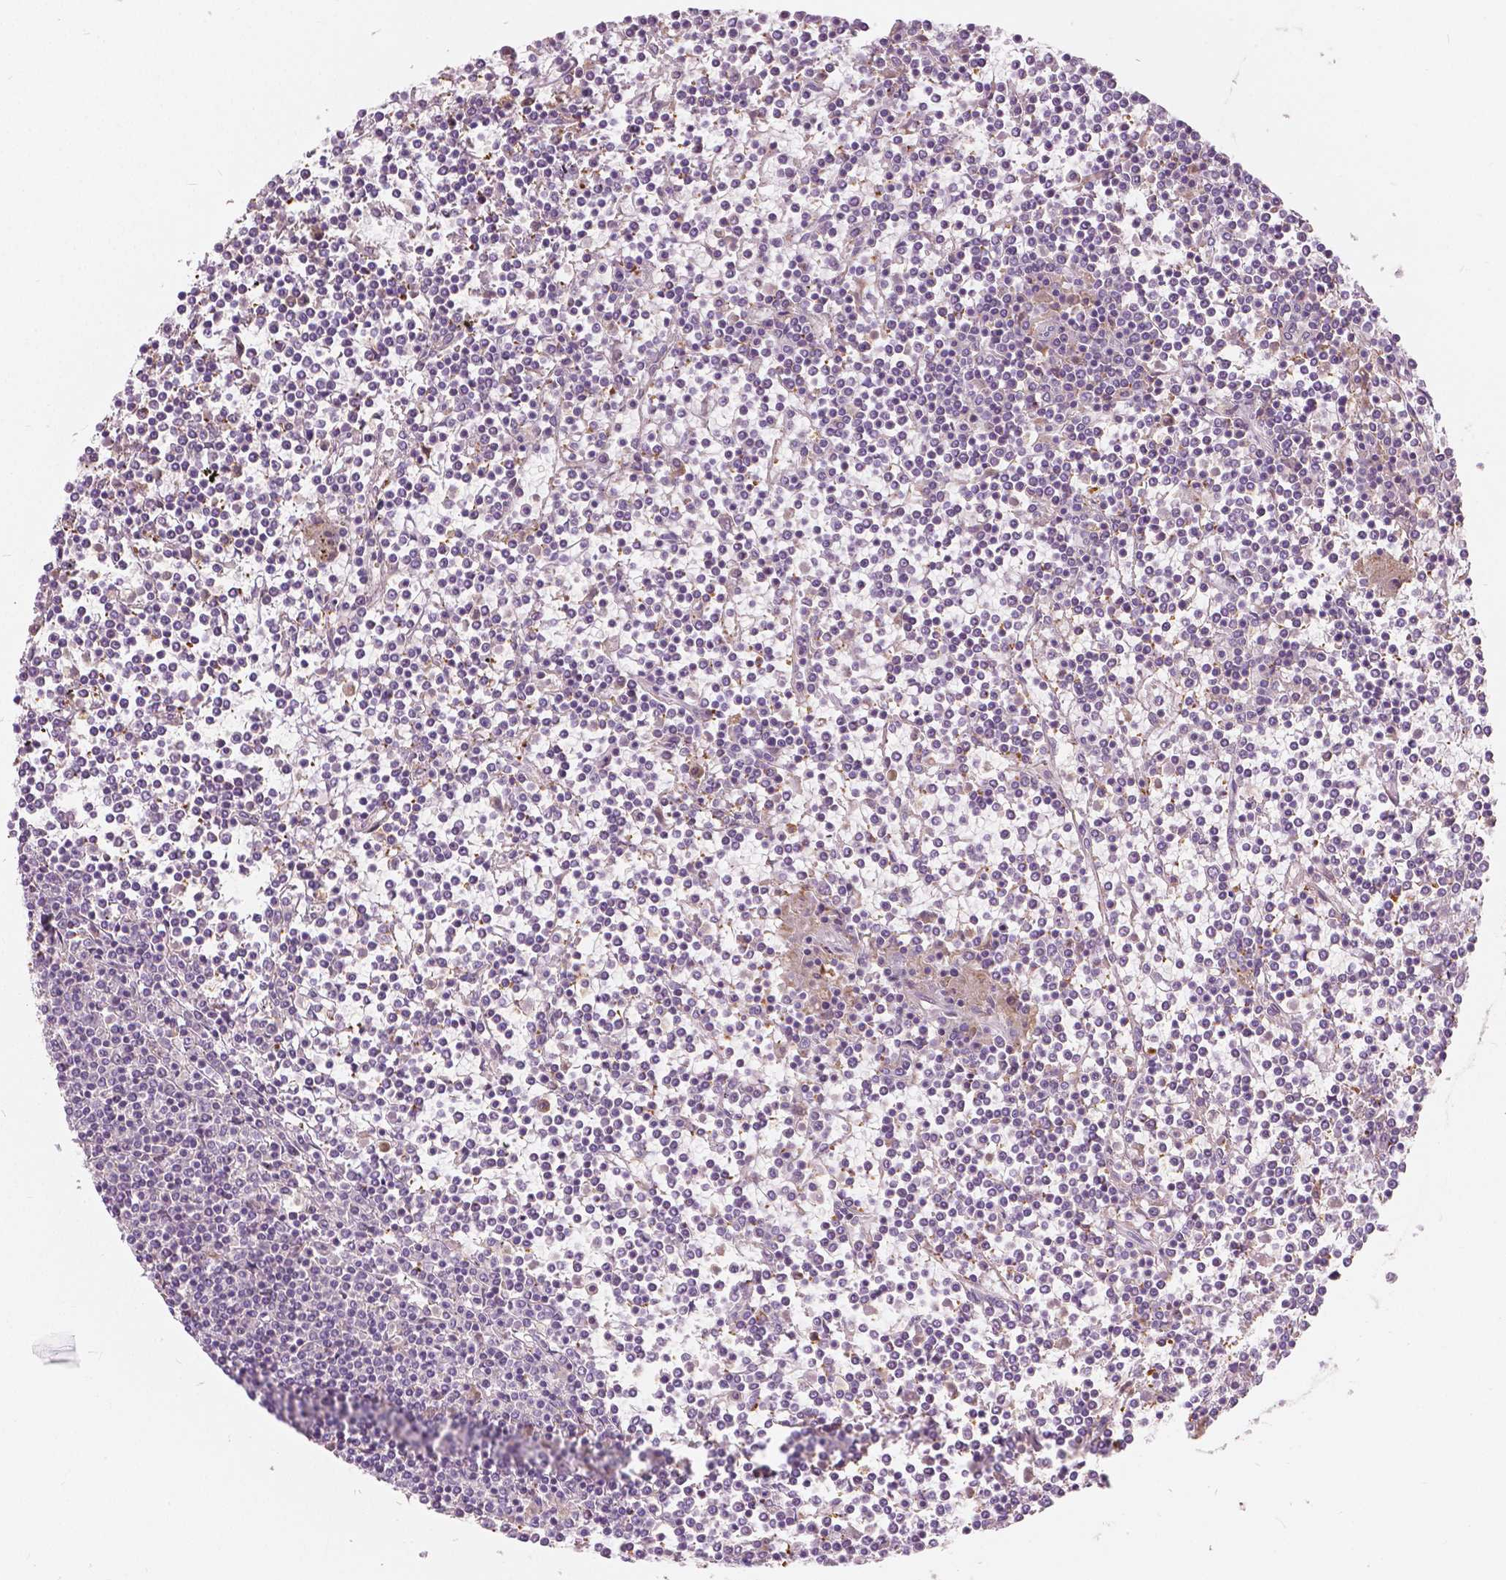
{"staining": {"intensity": "negative", "quantity": "none", "location": "none"}, "tissue": "lymphoma", "cell_type": "Tumor cells", "image_type": "cancer", "snomed": [{"axis": "morphology", "description": "Malignant lymphoma, non-Hodgkin's type, Low grade"}, {"axis": "topography", "description": "Spleen"}], "caption": "High magnification brightfield microscopy of lymphoma stained with DAB (brown) and counterstained with hematoxylin (blue): tumor cells show no significant staining.", "gene": "DLX6", "patient": {"sex": "female", "age": 19}}